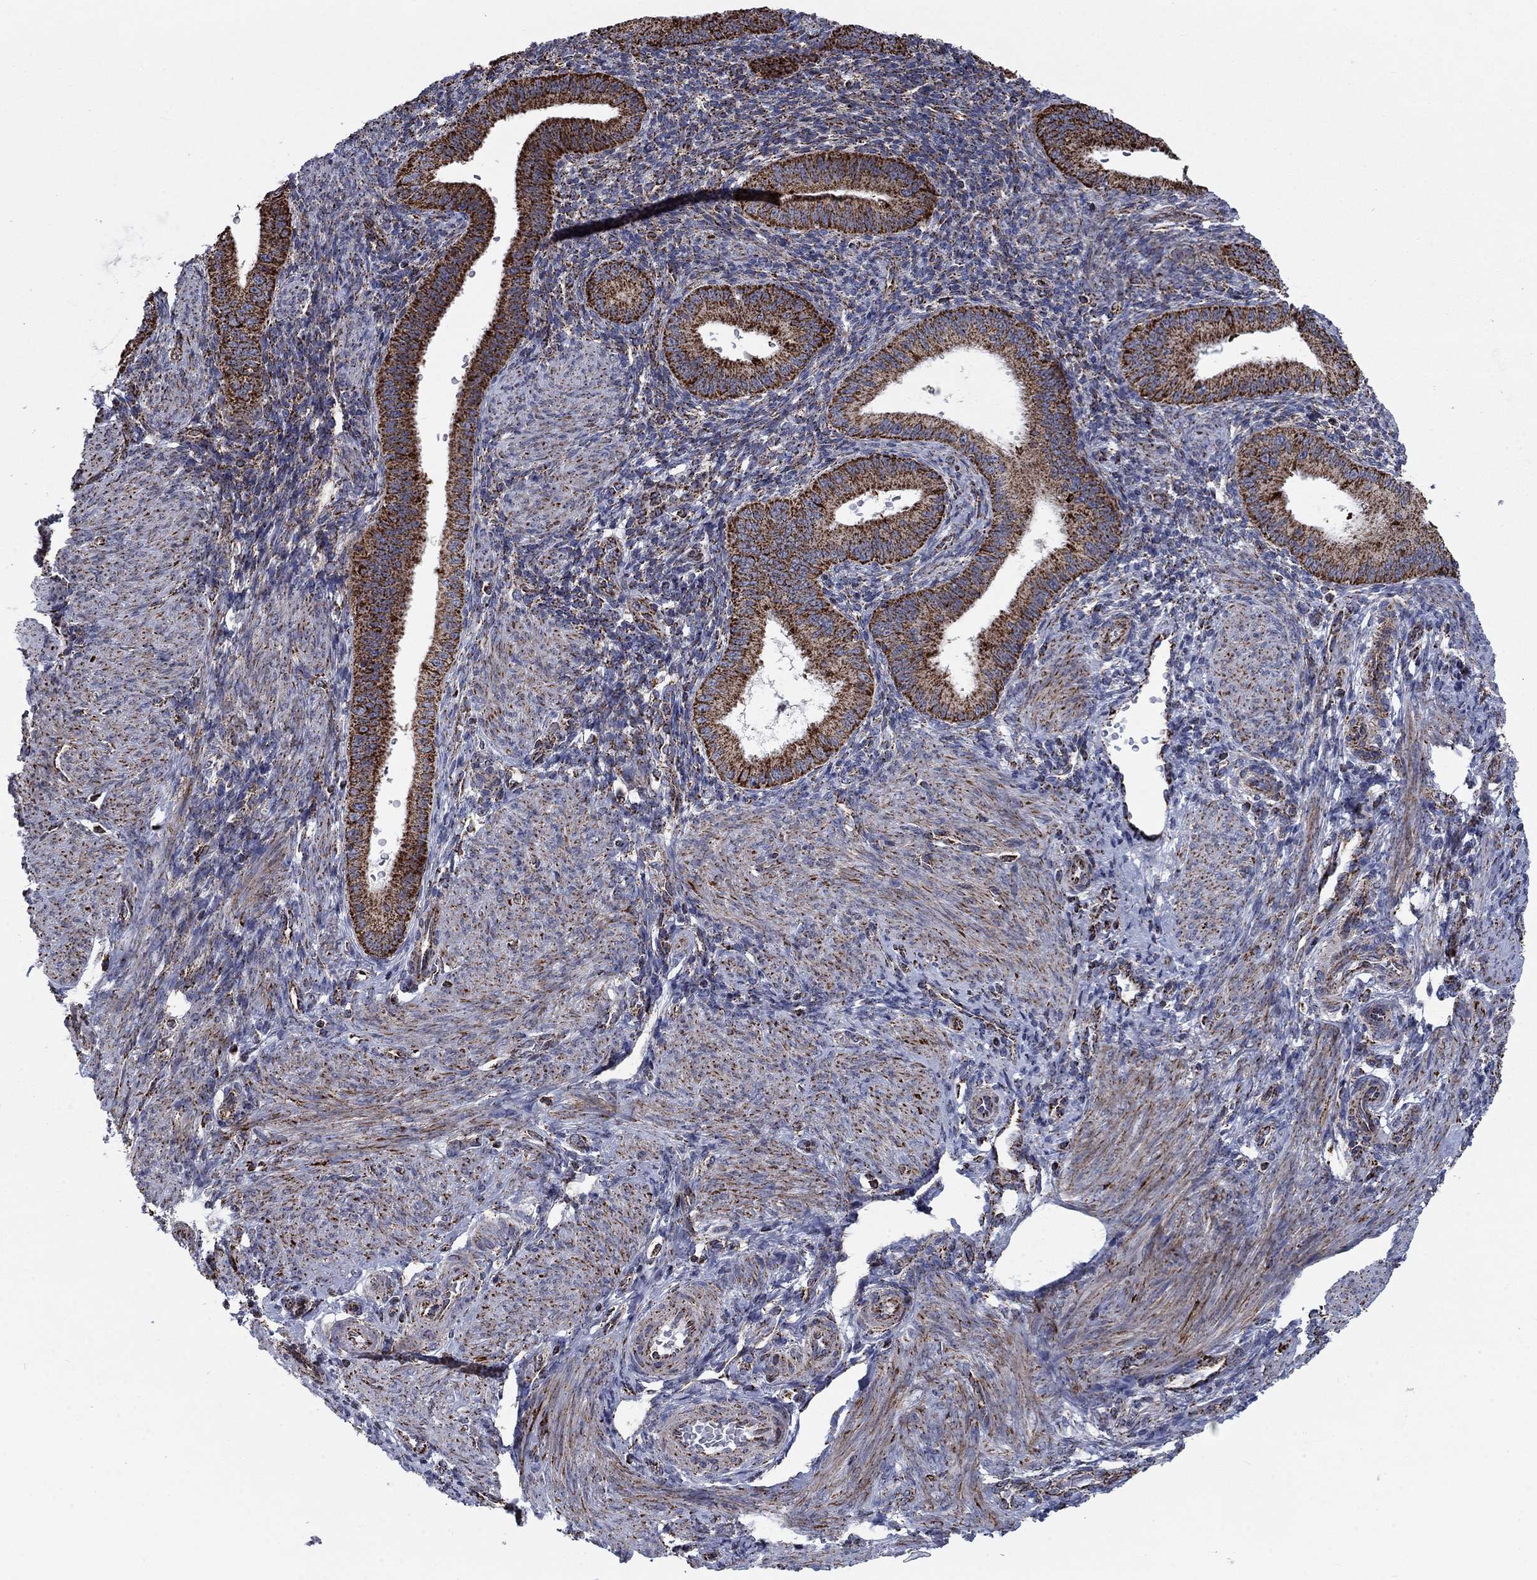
{"staining": {"intensity": "strong", "quantity": "25%-75%", "location": "cytoplasmic/membranous"}, "tissue": "endometrium", "cell_type": "Cells in endometrial stroma", "image_type": "normal", "snomed": [{"axis": "morphology", "description": "Normal tissue, NOS"}, {"axis": "topography", "description": "Endometrium"}], "caption": "IHC micrograph of normal endometrium: human endometrium stained using immunohistochemistry shows high levels of strong protein expression localized specifically in the cytoplasmic/membranous of cells in endometrial stroma, appearing as a cytoplasmic/membranous brown color.", "gene": "MOAP1", "patient": {"sex": "female", "age": 39}}